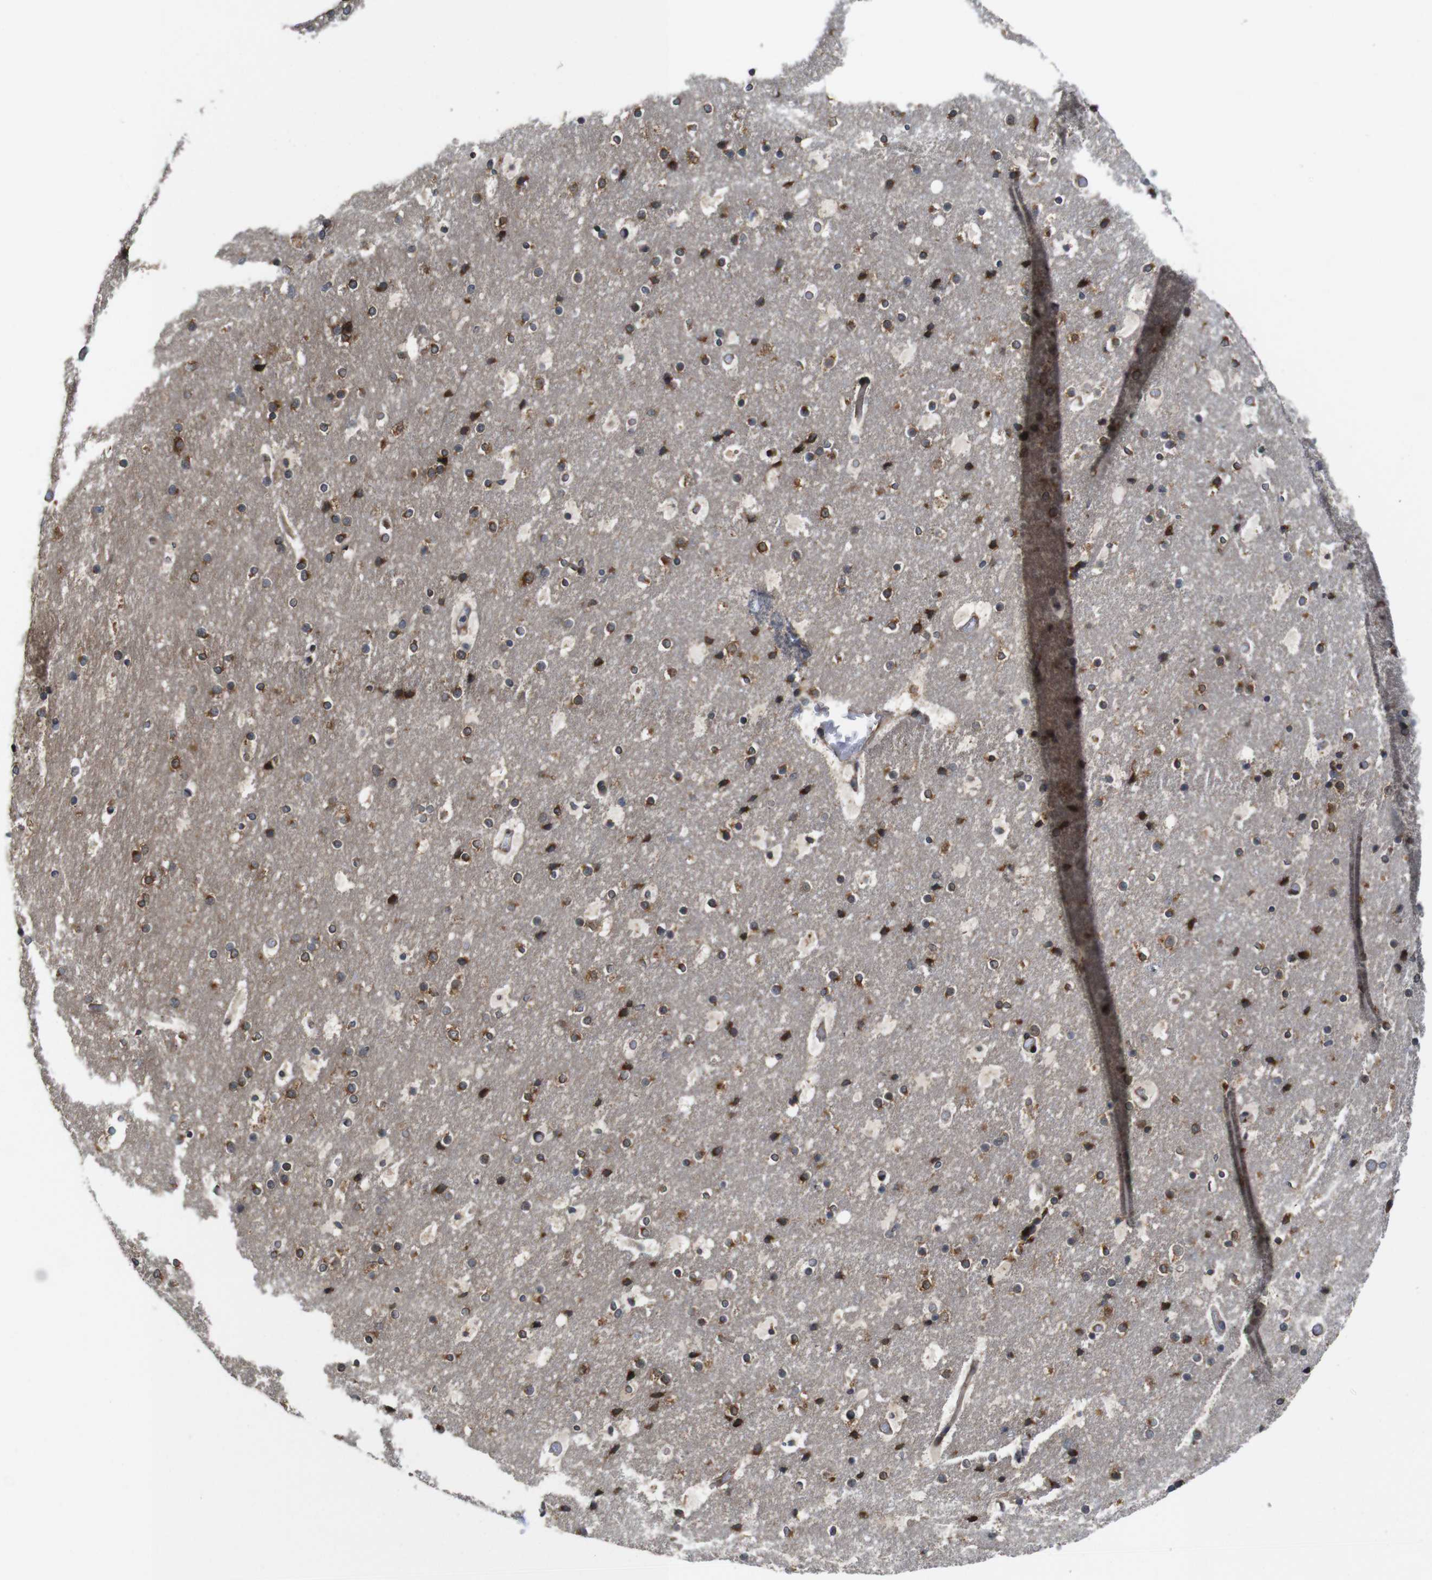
{"staining": {"intensity": "weak", "quantity": ">75%", "location": "cytoplasmic/membranous"}, "tissue": "cerebral cortex", "cell_type": "Endothelial cells", "image_type": "normal", "snomed": [{"axis": "morphology", "description": "Normal tissue, NOS"}, {"axis": "topography", "description": "Cerebral cortex"}], "caption": "DAB immunohistochemical staining of unremarkable human cerebral cortex displays weak cytoplasmic/membranous protein expression in approximately >75% of endothelial cells. Using DAB (brown) and hematoxylin (blue) stains, captured at high magnification using brightfield microscopy.", "gene": "EFCAB14", "patient": {"sex": "male", "age": 57}}